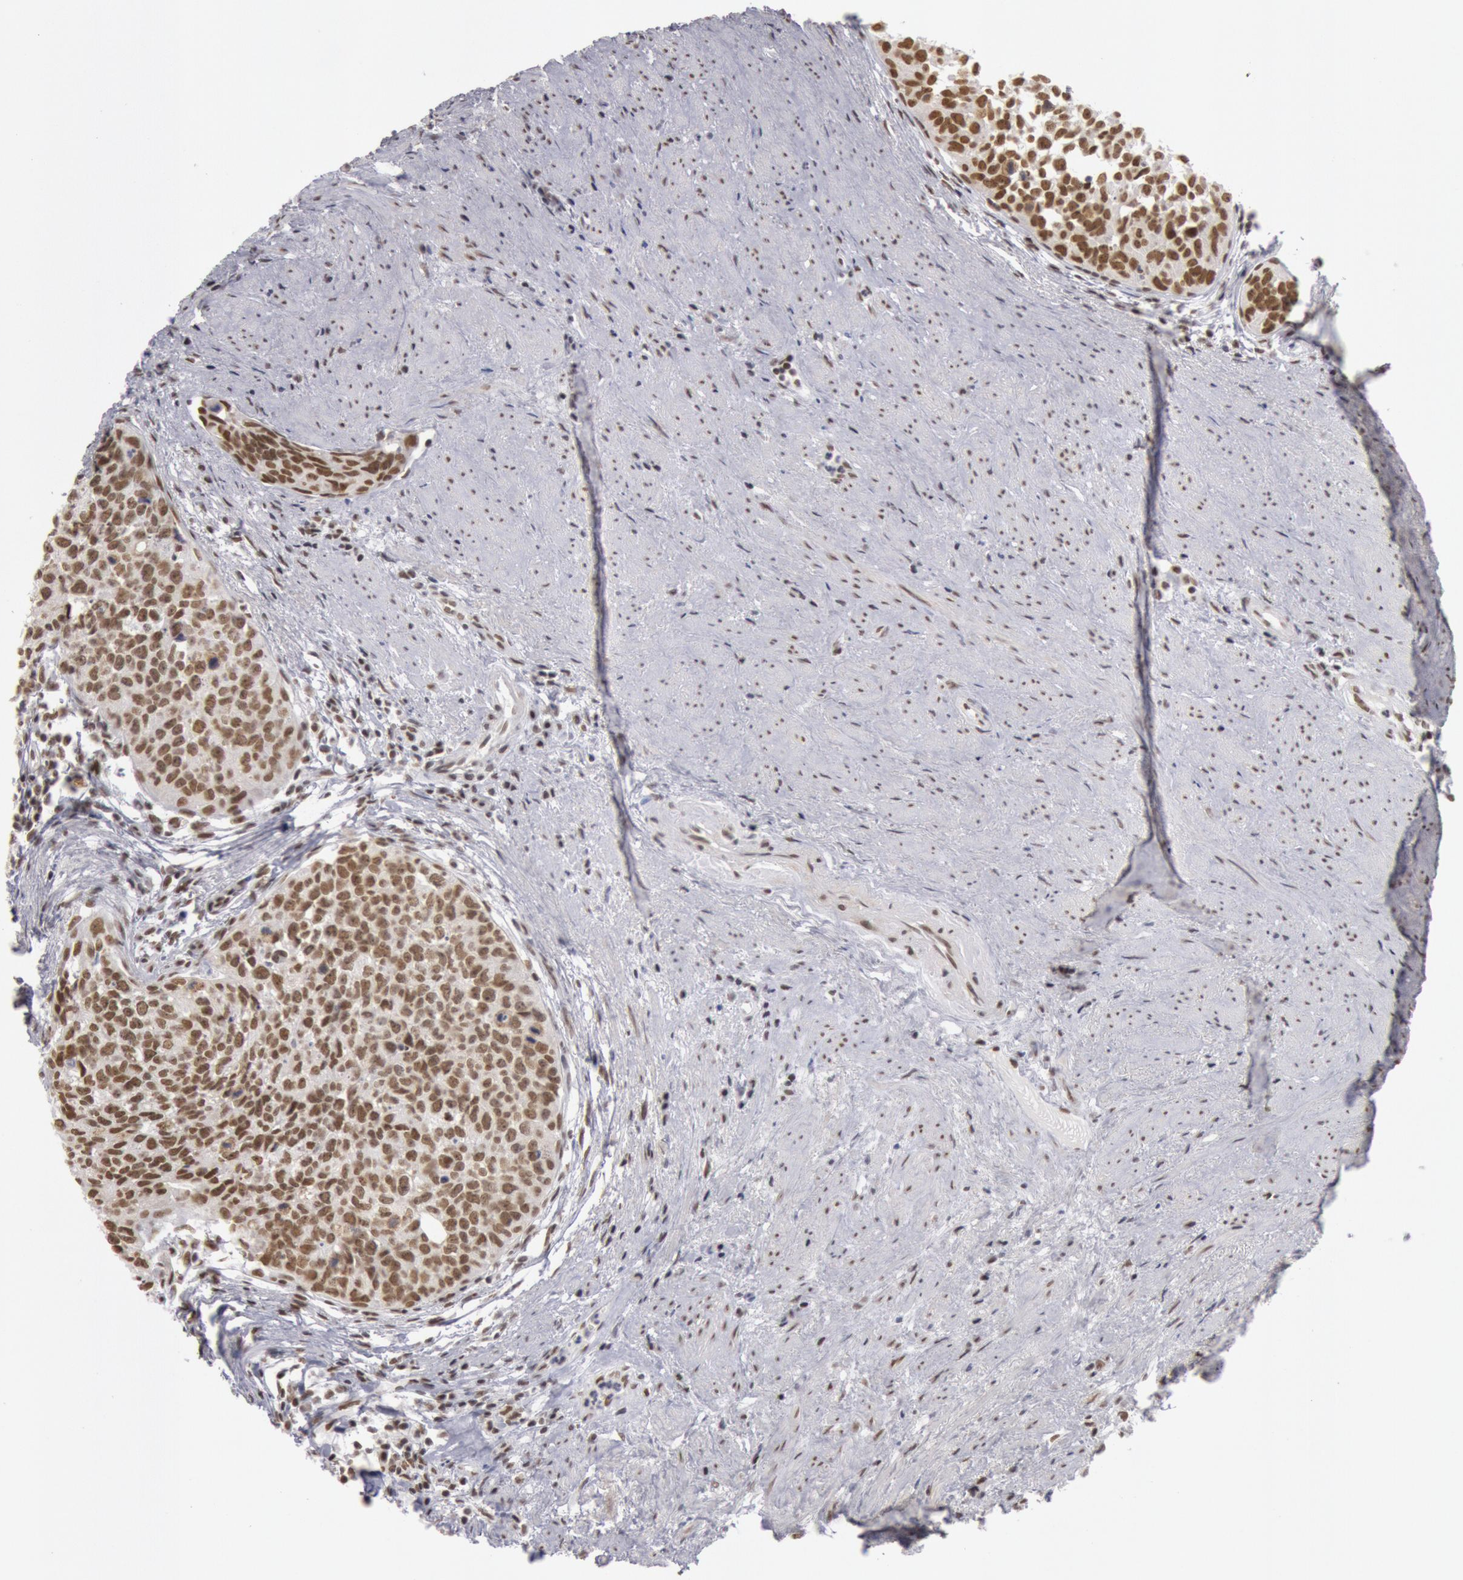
{"staining": {"intensity": "strong", "quantity": ">75%", "location": "nuclear"}, "tissue": "urothelial cancer", "cell_type": "Tumor cells", "image_type": "cancer", "snomed": [{"axis": "morphology", "description": "Urothelial carcinoma, High grade"}, {"axis": "topography", "description": "Urinary bladder"}], "caption": "A brown stain shows strong nuclear positivity of a protein in urothelial cancer tumor cells.", "gene": "ESS2", "patient": {"sex": "male", "age": 81}}